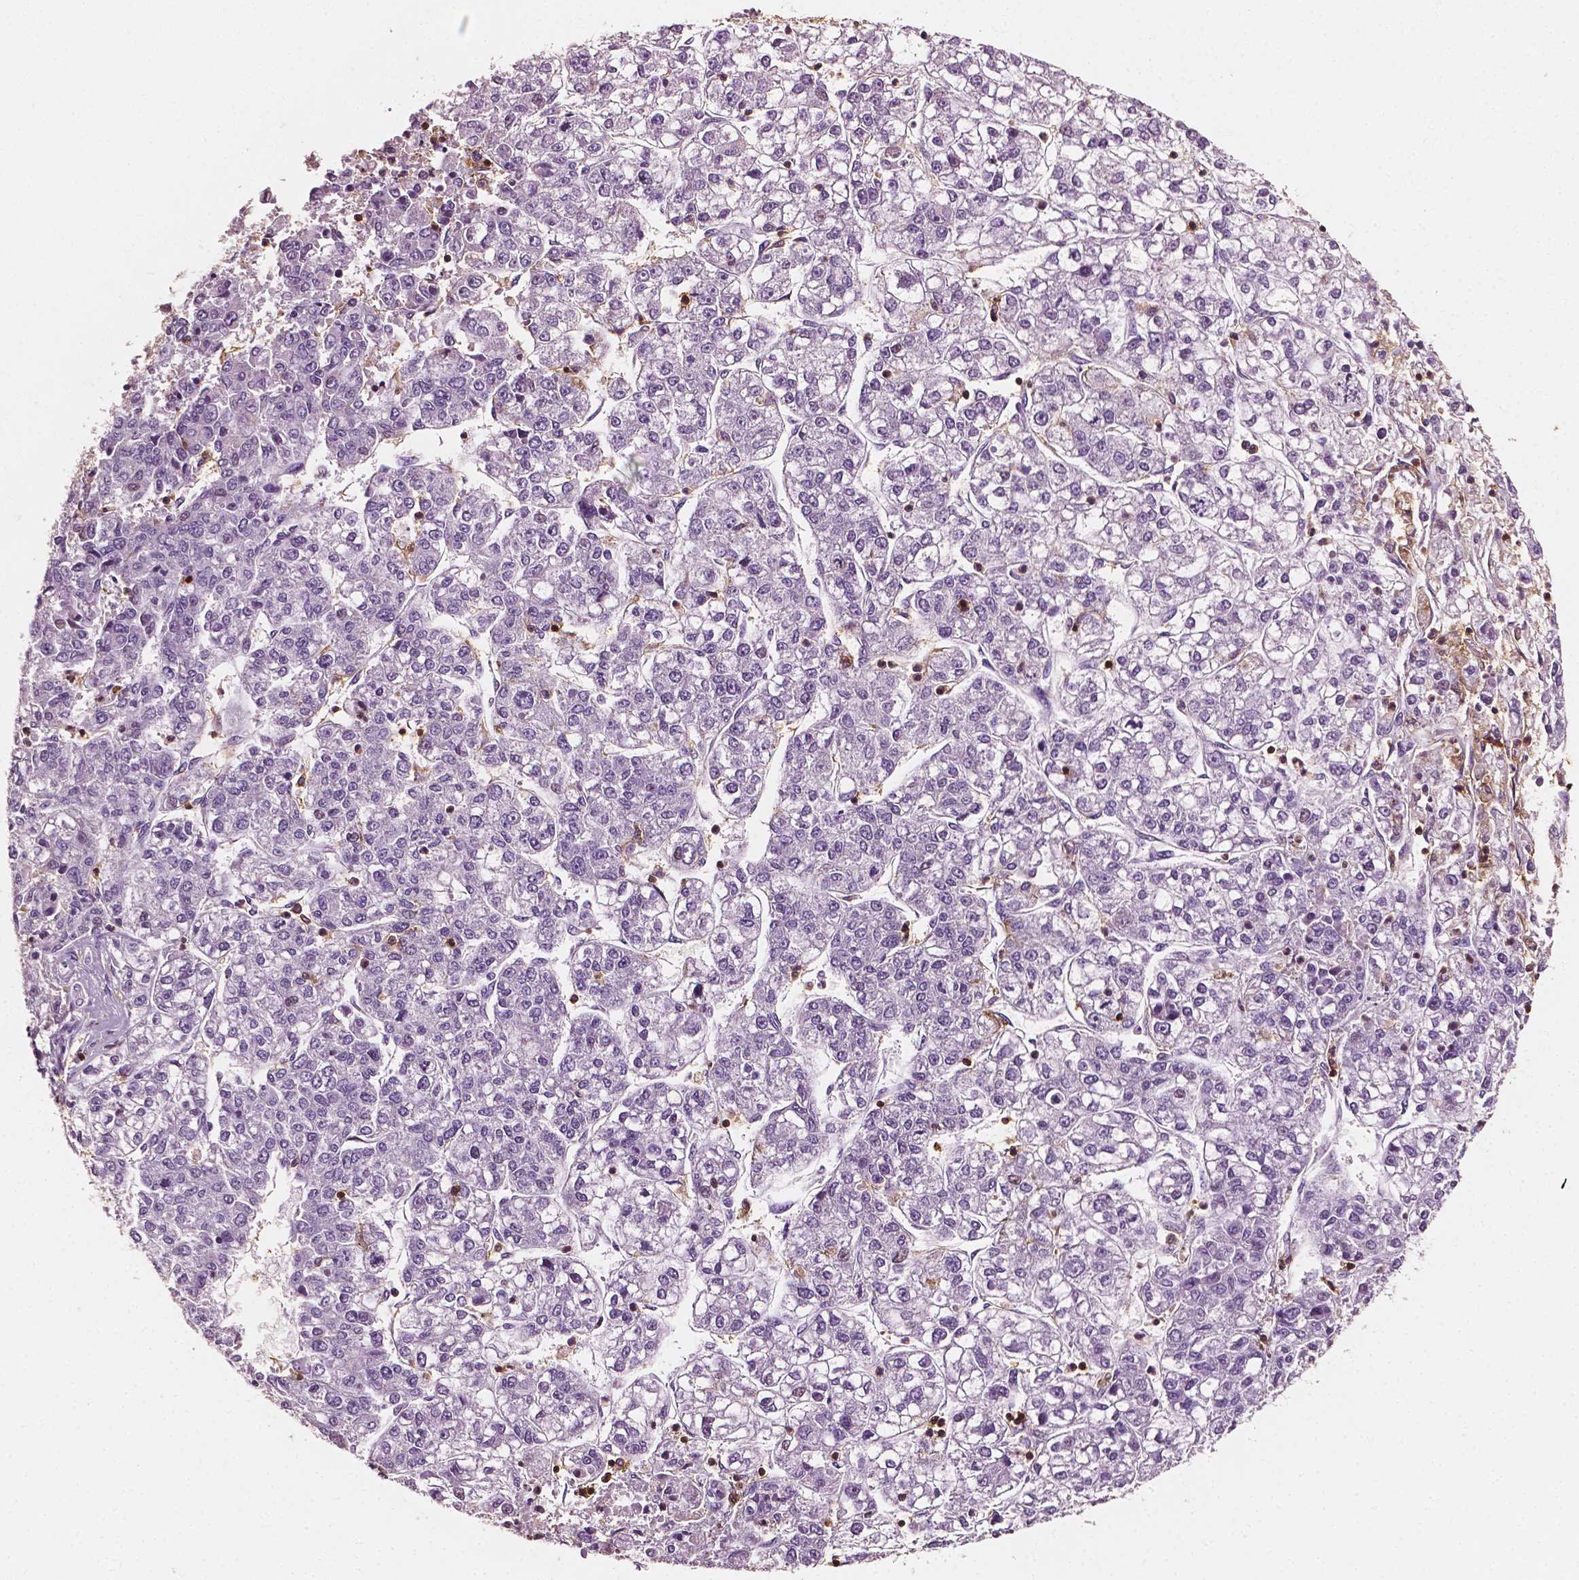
{"staining": {"intensity": "negative", "quantity": "none", "location": "none"}, "tissue": "liver cancer", "cell_type": "Tumor cells", "image_type": "cancer", "snomed": [{"axis": "morphology", "description": "Carcinoma, Hepatocellular, NOS"}, {"axis": "topography", "description": "Liver"}], "caption": "DAB immunohistochemical staining of human liver hepatocellular carcinoma demonstrates no significant positivity in tumor cells.", "gene": "PTPRC", "patient": {"sex": "male", "age": 56}}